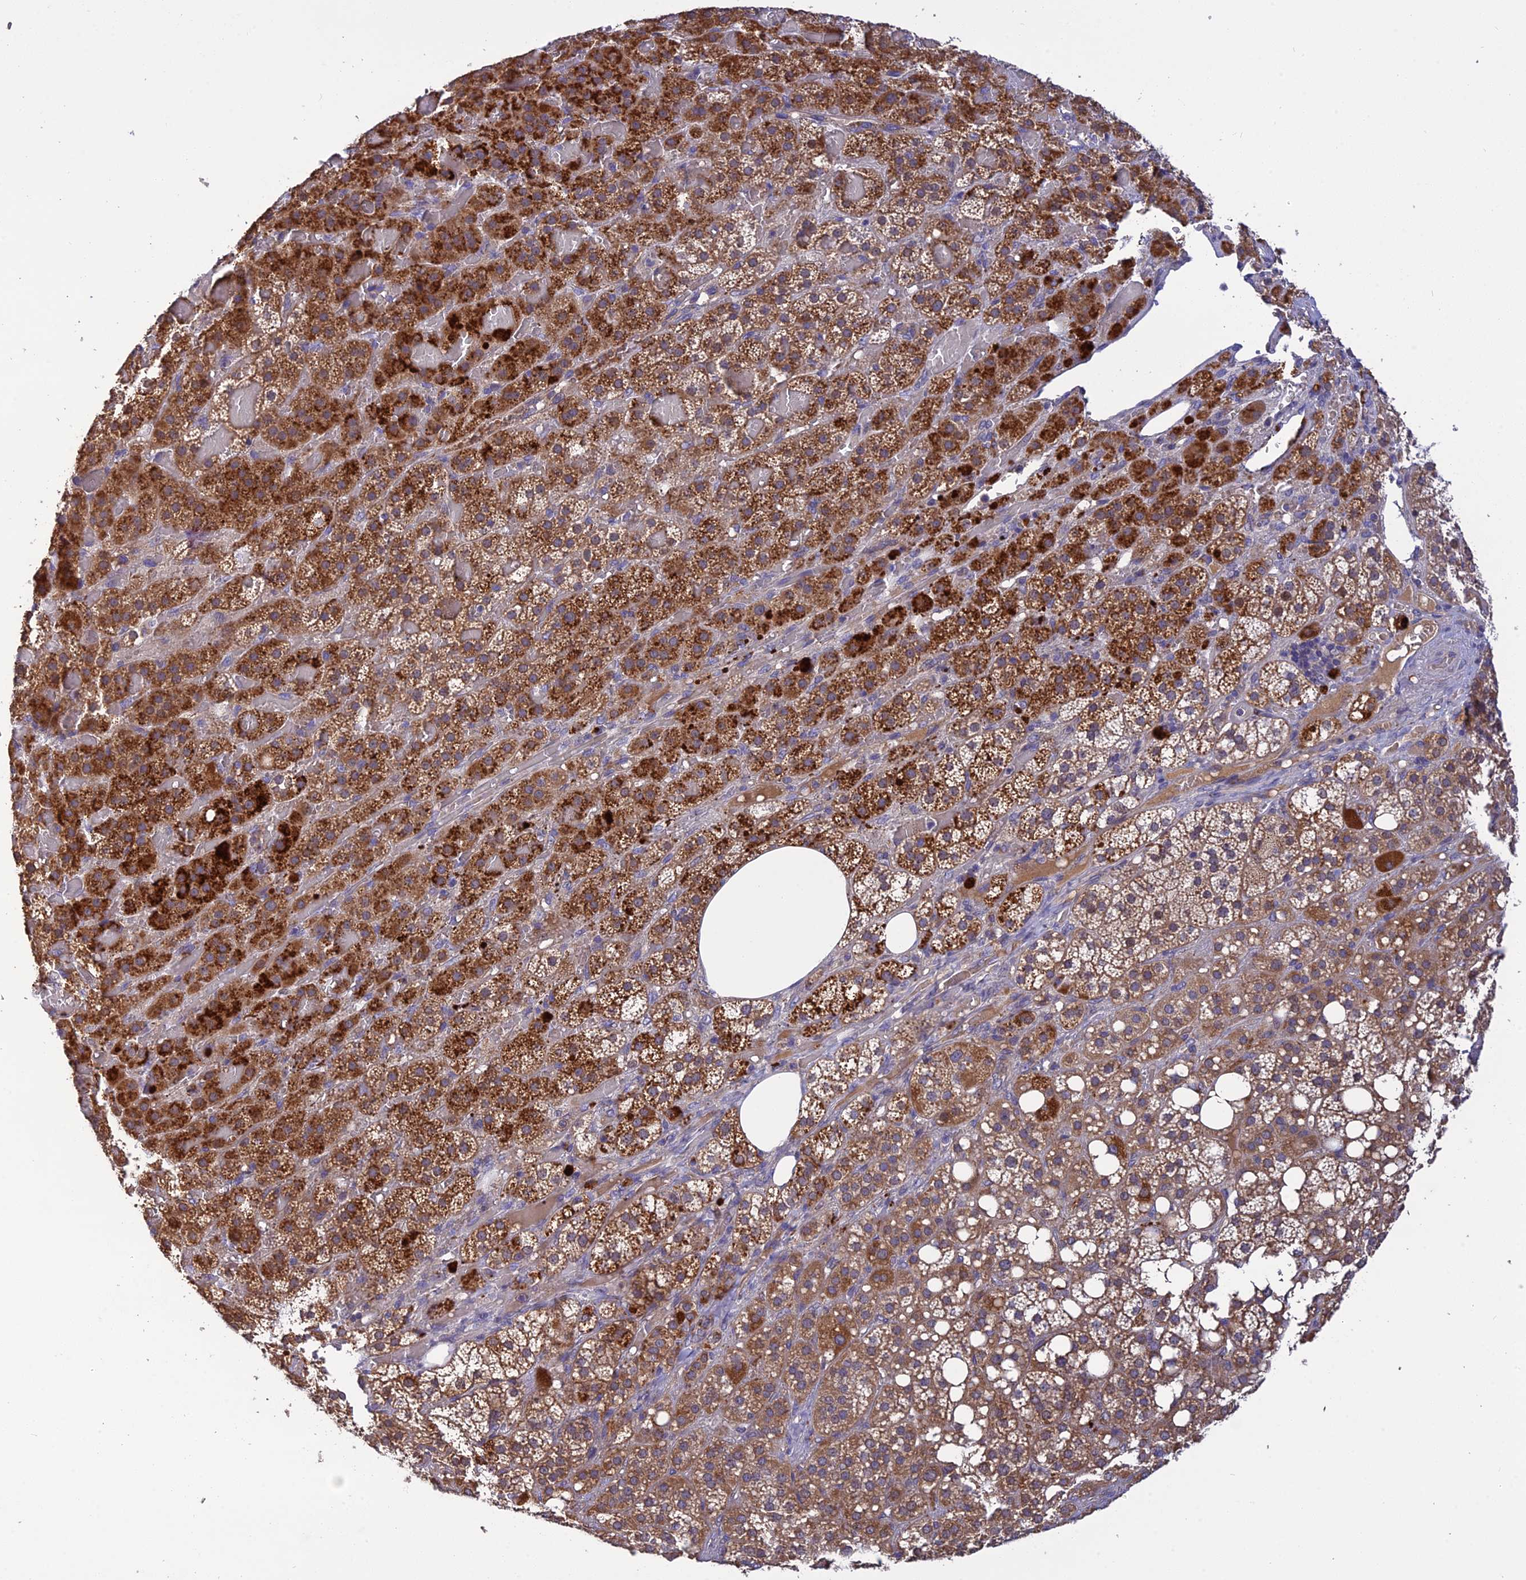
{"staining": {"intensity": "strong", "quantity": "25%-75%", "location": "cytoplasmic/membranous"}, "tissue": "adrenal gland", "cell_type": "Glandular cells", "image_type": "normal", "snomed": [{"axis": "morphology", "description": "Normal tissue, NOS"}, {"axis": "topography", "description": "Adrenal gland"}], "caption": "Adrenal gland stained with immunohistochemistry displays strong cytoplasmic/membranous expression in approximately 25%-75% of glandular cells. The staining was performed using DAB to visualize the protein expression in brown, while the nuclei were stained in blue with hematoxylin (Magnification: 20x).", "gene": "PZP", "patient": {"sex": "female", "age": 59}}